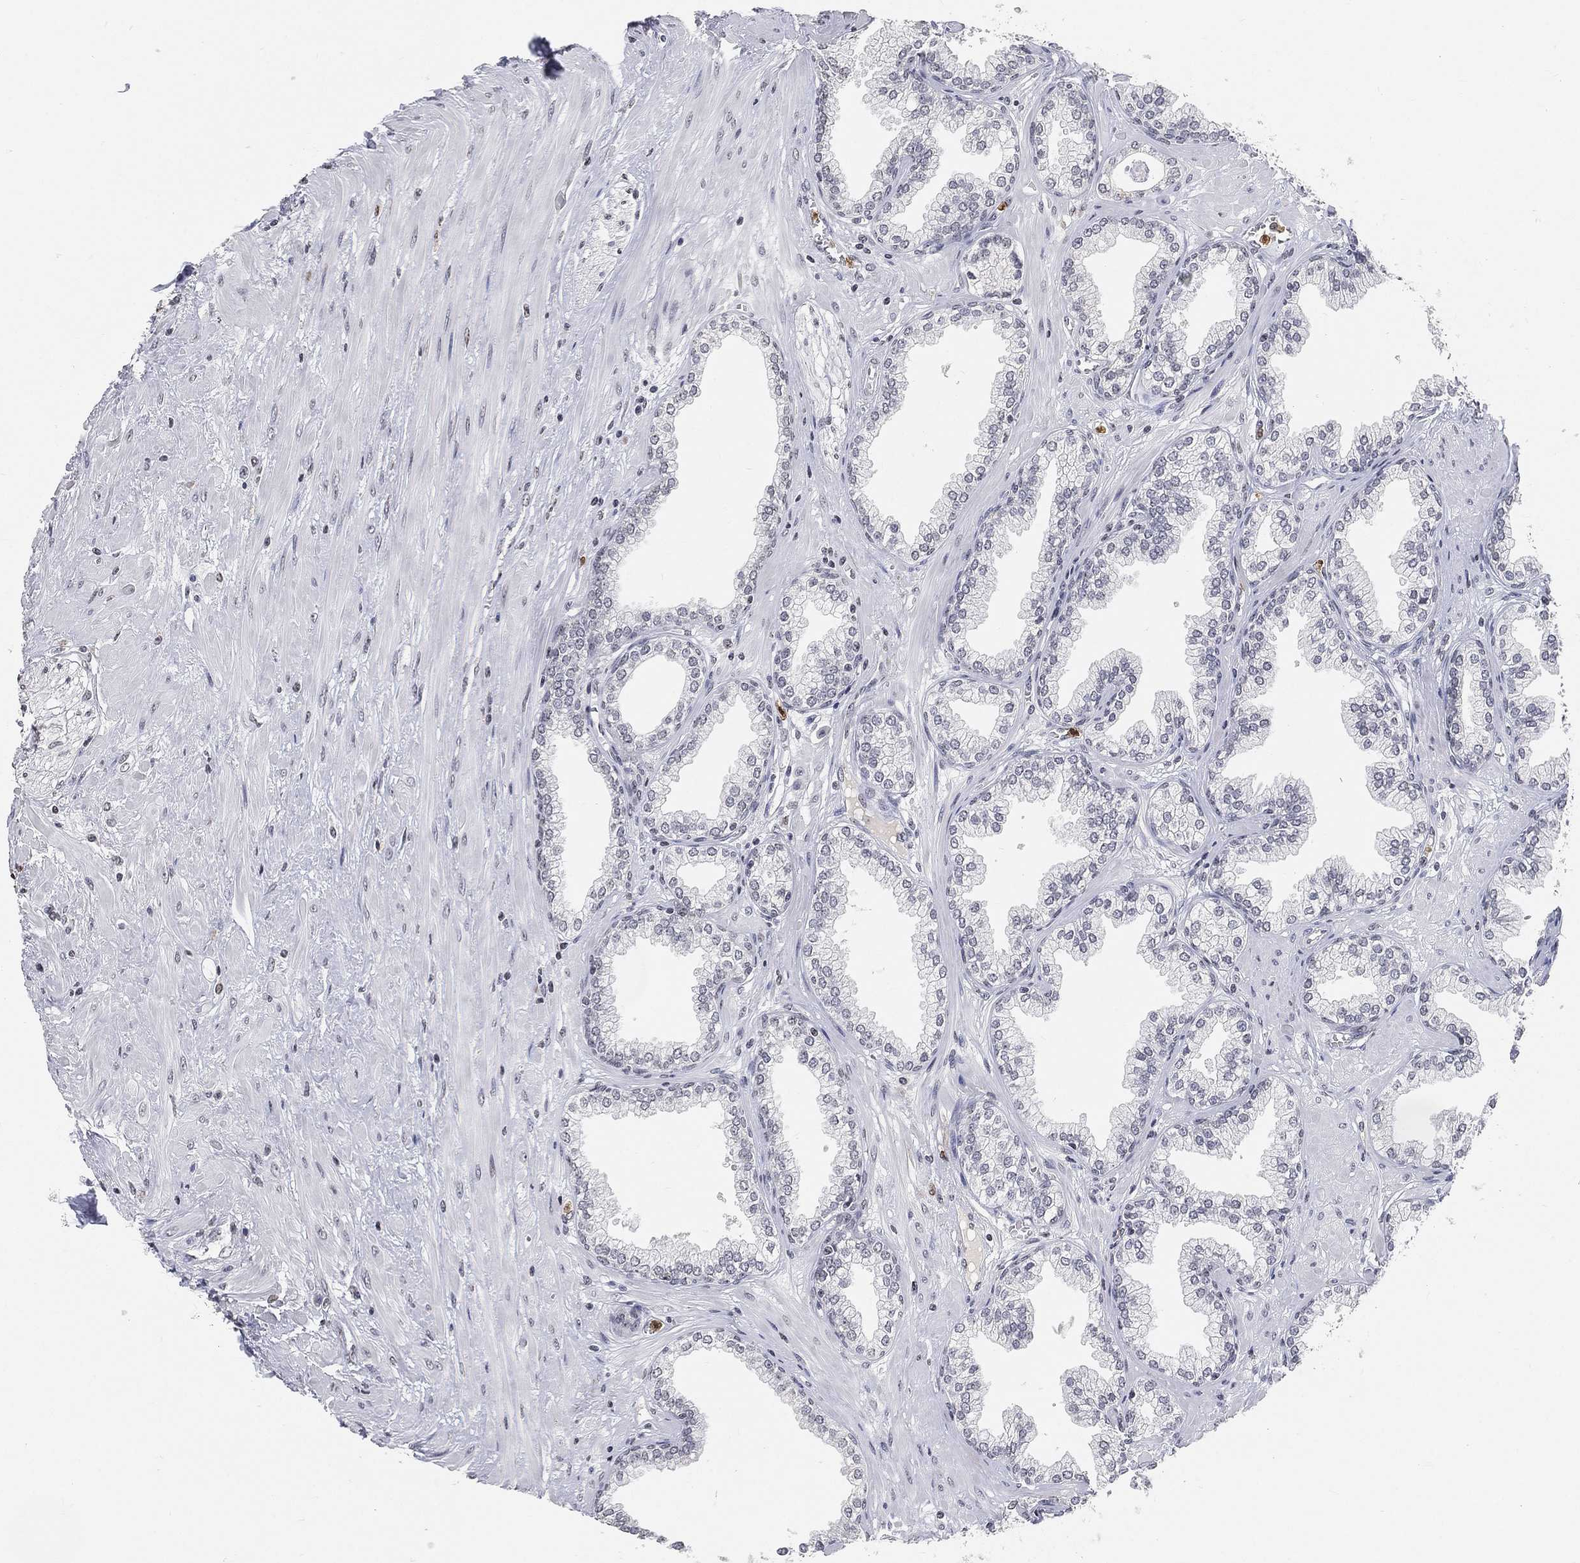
{"staining": {"intensity": "negative", "quantity": "none", "location": "none"}, "tissue": "prostate", "cell_type": "Glandular cells", "image_type": "normal", "snomed": [{"axis": "morphology", "description": "Normal tissue, NOS"}, {"axis": "topography", "description": "Prostate"}], "caption": "Unremarkable prostate was stained to show a protein in brown. There is no significant positivity in glandular cells. (DAB (3,3'-diaminobenzidine) immunohistochemistry with hematoxylin counter stain).", "gene": "ARG1", "patient": {"sex": "male", "age": 64}}